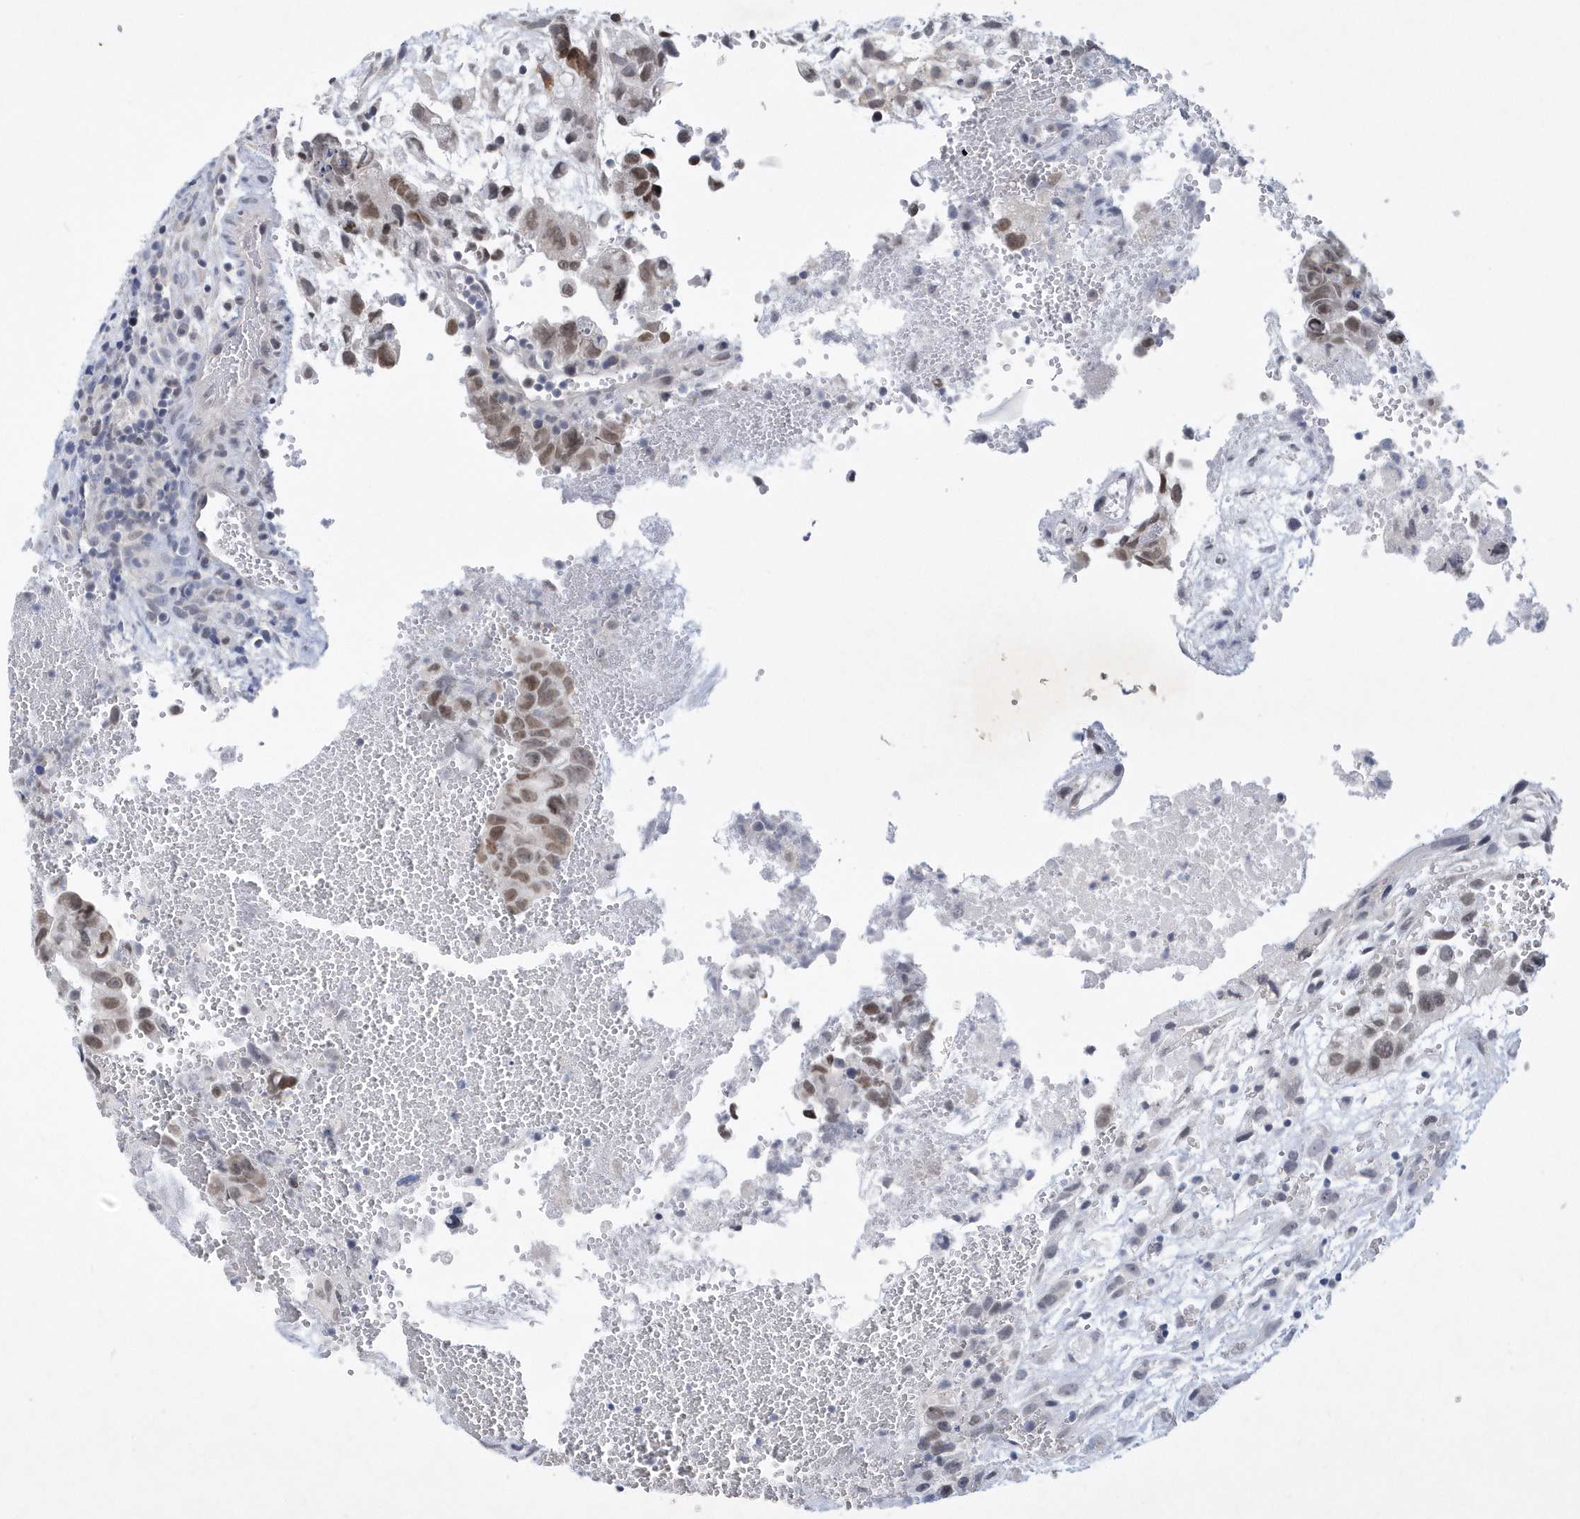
{"staining": {"intensity": "moderate", "quantity": "<25%", "location": "nuclear"}, "tissue": "testis cancer", "cell_type": "Tumor cells", "image_type": "cancer", "snomed": [{"axis": "morphology", "description": "Carcinoma, Embryonal, NOS"}, {"axis": "topography", "description": "Testis"}], "caption": "Moderate nuclear protein expression is identified in approximately <25% of tumor cells in testis cancer (embryonal carcinoma). The staining is performed using DAB (3,3'-diaminobenzidine) brown chromogen to label protein expression. The nuclei are counter-stained blue using hematoxylin.", "gene": "SRGAP3", "patient": {"sex": "male", "age": 37}}